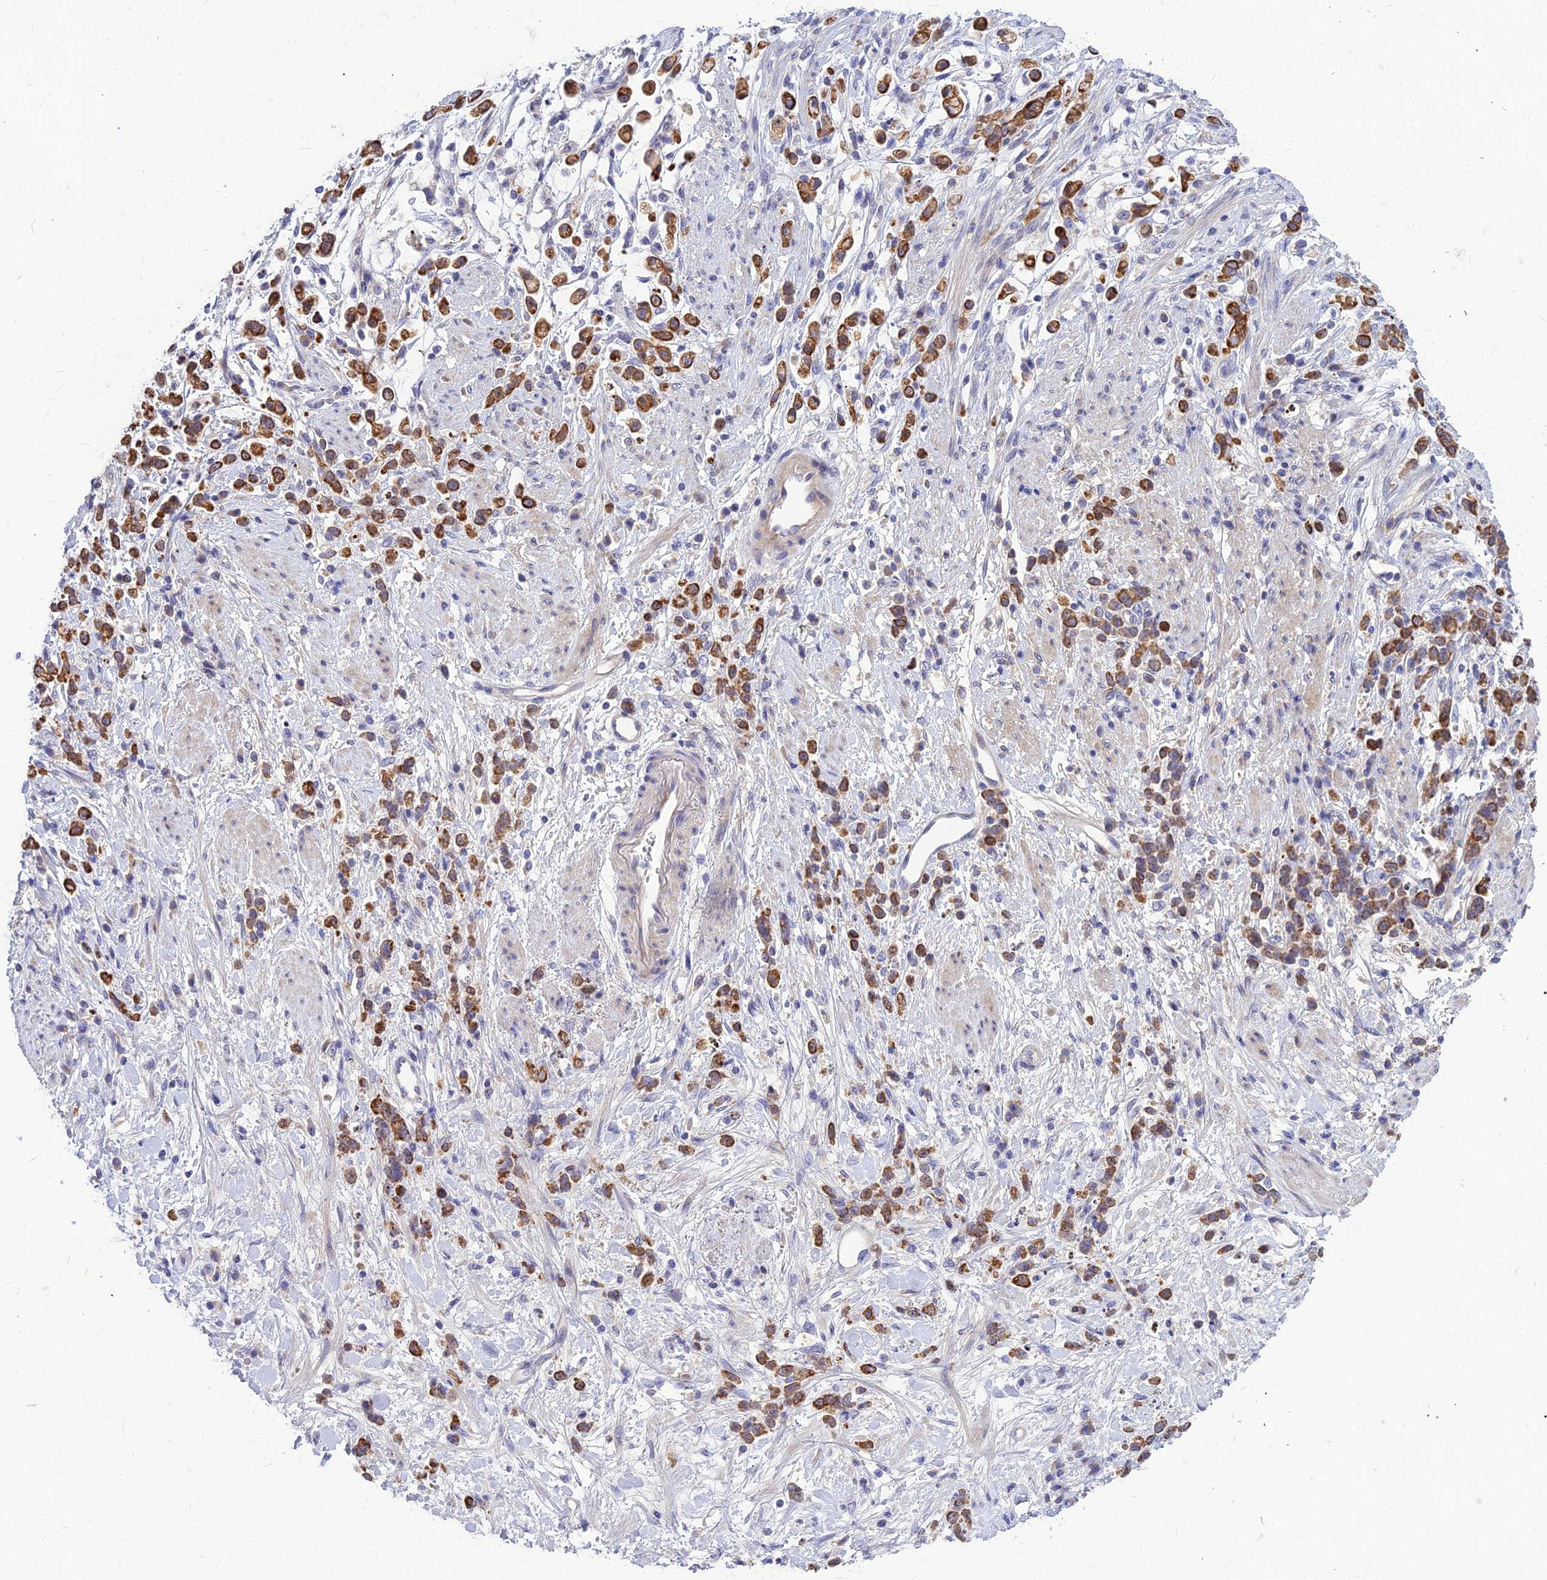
{"staining": {"intensity": "strong", "quantity": ">75%", "location": "cytoplasmic/membranous"}, "tissue": "stomach cancer", "cell_type": "Tumor cells", "image_type": "cancer", "snomed": [{"axis": "morphology", "description": "Adenocarcinoma, NOS"}, {"axis": "topography", "description": "Stomach"}], "caption": "High-power microscopy captured an IHC photomicrograph of adenocarcinoma (stomach), revealing strong cytoplasmic/membranous expression in about >75% of tumor cells. The staining was performed using DAB (3,3'-diaminobenzidine), with brown indicating positive protein expression. Nuclei are stained blue with hematoxylin.", "gene": "DMRTA1", "patient": {"sex": "female", "age": 60}}